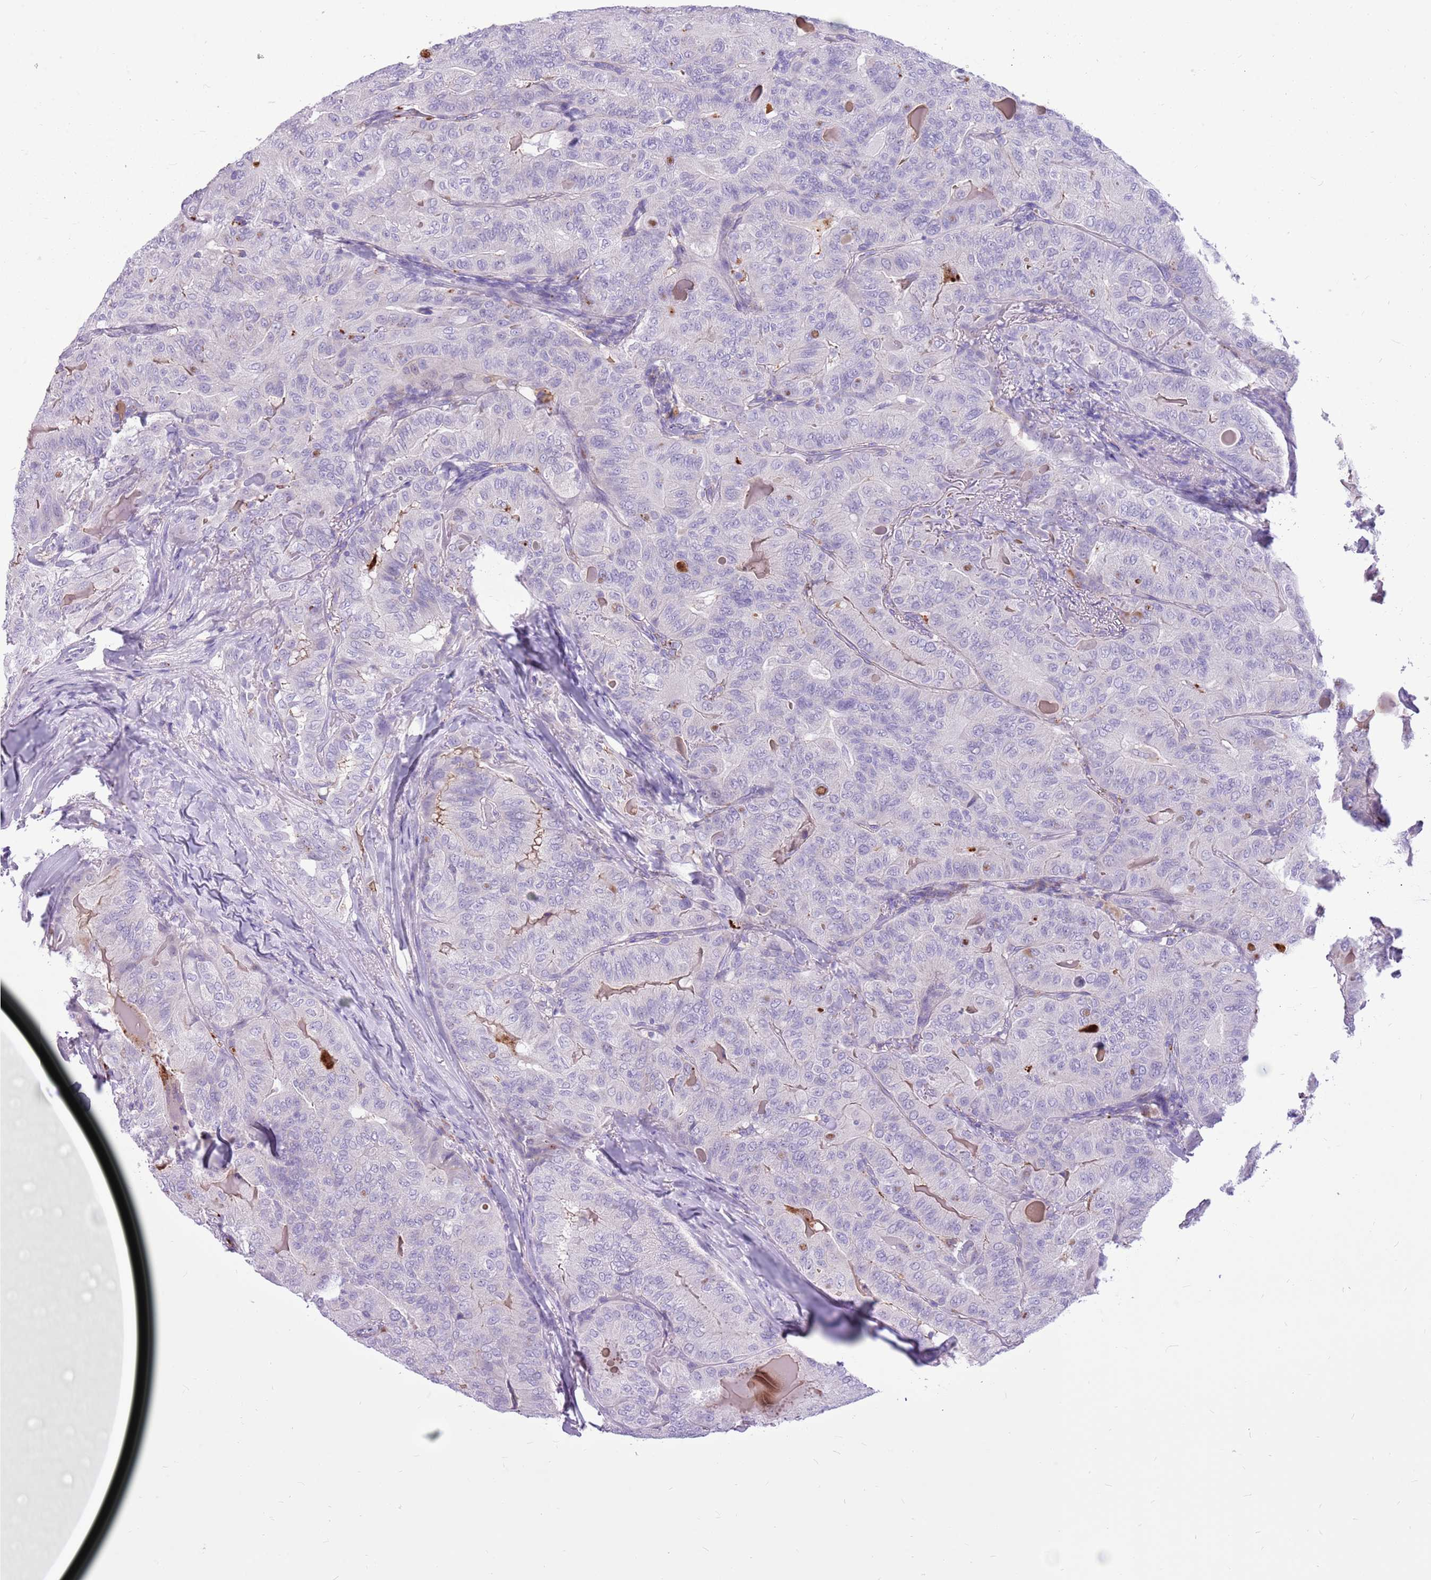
{"staining": {"intensity": "negative", "quantity": "none", "location": "none"}, "tissue": "thyroid cancer", "cell_type": "Tumor cells", "image_type": "cancer", "snomed": [{"axis": "morphology", "description": "Papillary adenocarcinoma, NOS"}, {"axis": "topography", "description": "Thyroid gland"}], "caption": "Immunohistochemistry (IHC) micrograph of human papillary adenocarcinoma (thyroid) stained for a protein (brown), which reveals no expression in tumor cells.", "gene": "ZNF425", "patient": {"sex": "female", "age": 68}}